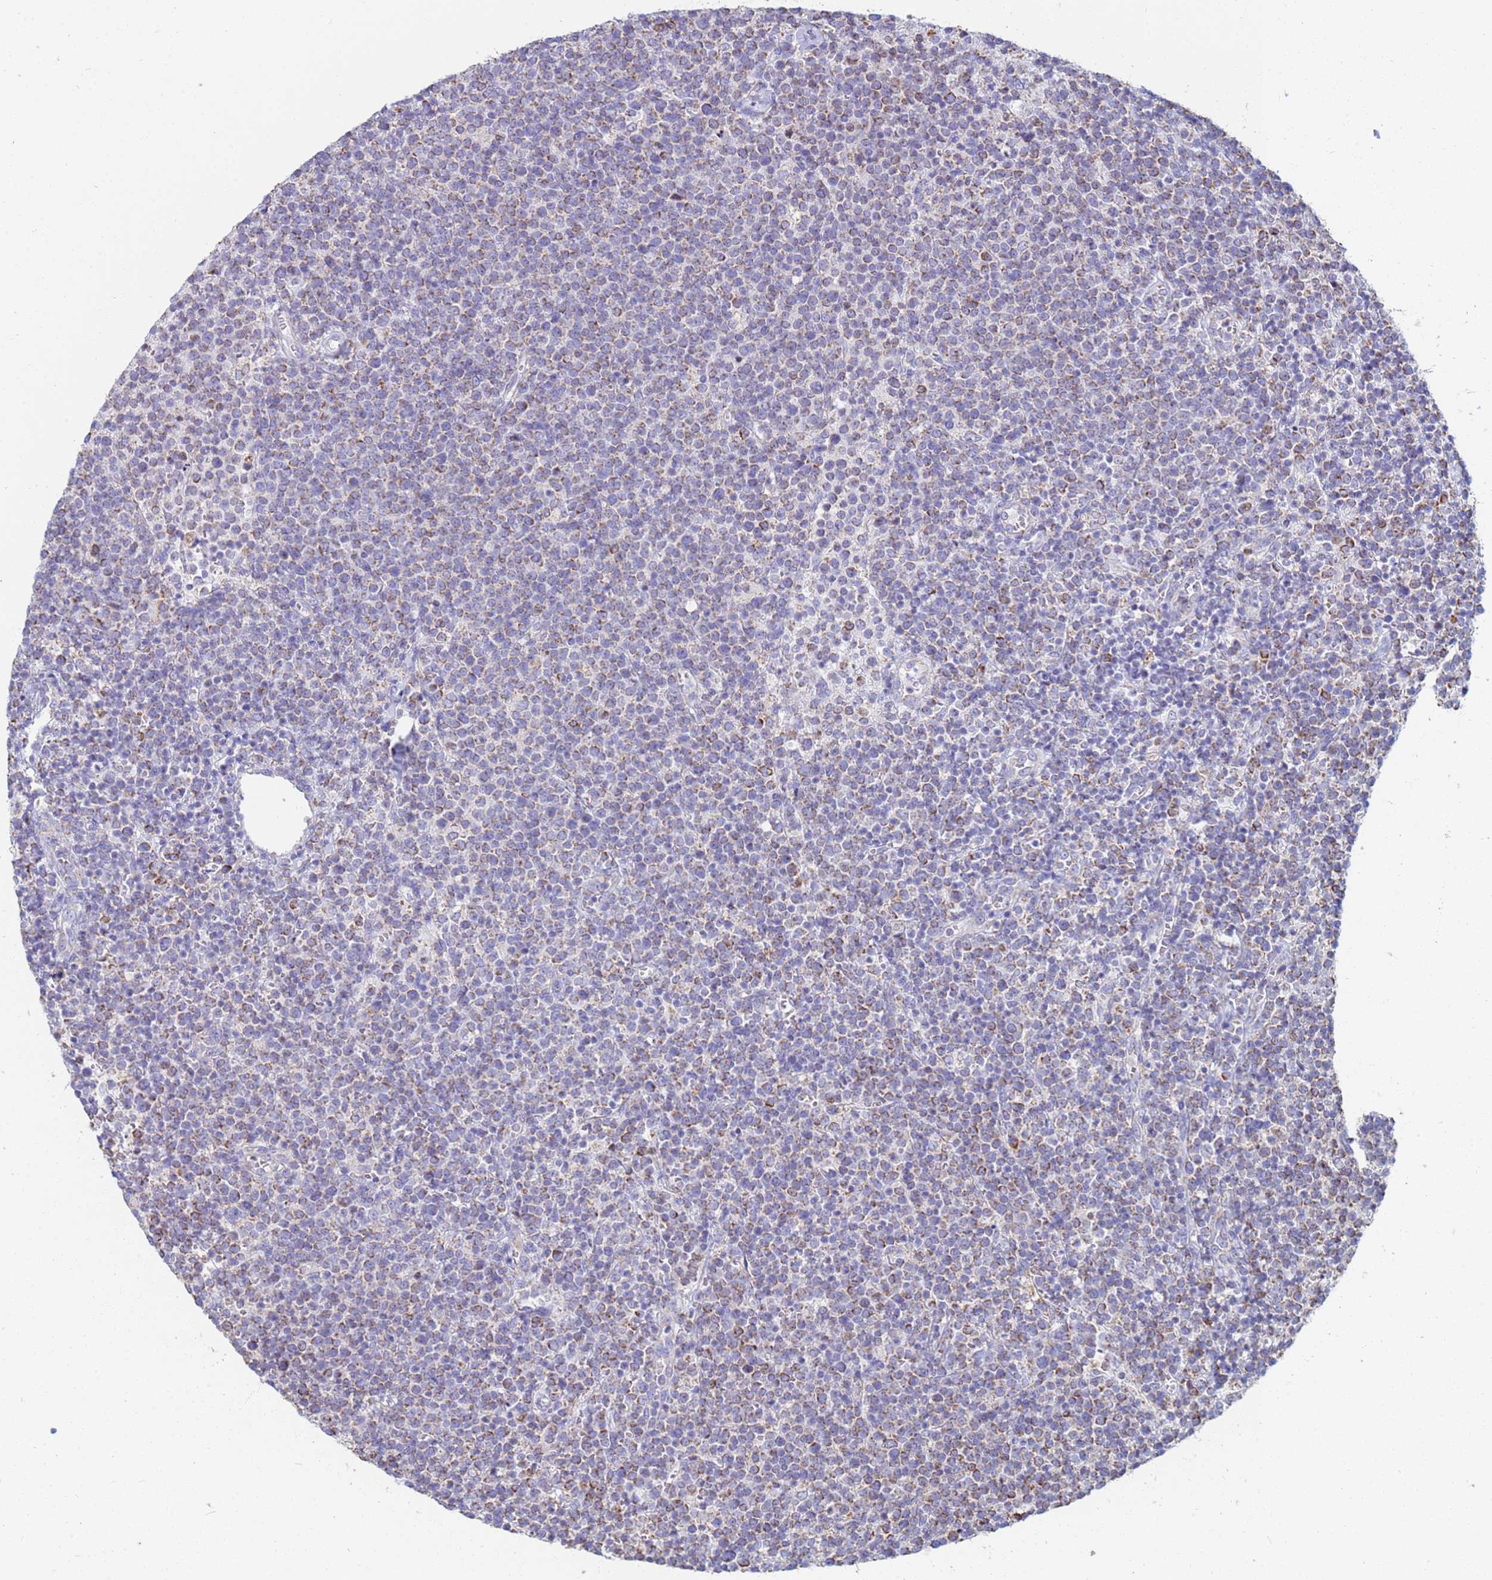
{"staining": {"intensity": "weak", "quantity": "25%-75%", "location": "cytoplasmic/membranous"}, "tissue": "lymphoma", "cell_type": "Tumor cells", "image_type": "cancer", "snomed": [{"axis": "morphology", "description": "Malignant lymphoma, non-Hodgkin's type, High grade"}, {"axis": "topography", "description": "Lymph node"}], "caption": "An immunohistochemistry (IHC) image of tumor tissue is shown. Protein staining in brown labels weak cytoplasmic/membranous positivity in high-grade malignant lymphoma, non-Hodgkin's type within tumor cells.", "gene": "UQCRH", "patient": {"sex": "male", "age": 61}}